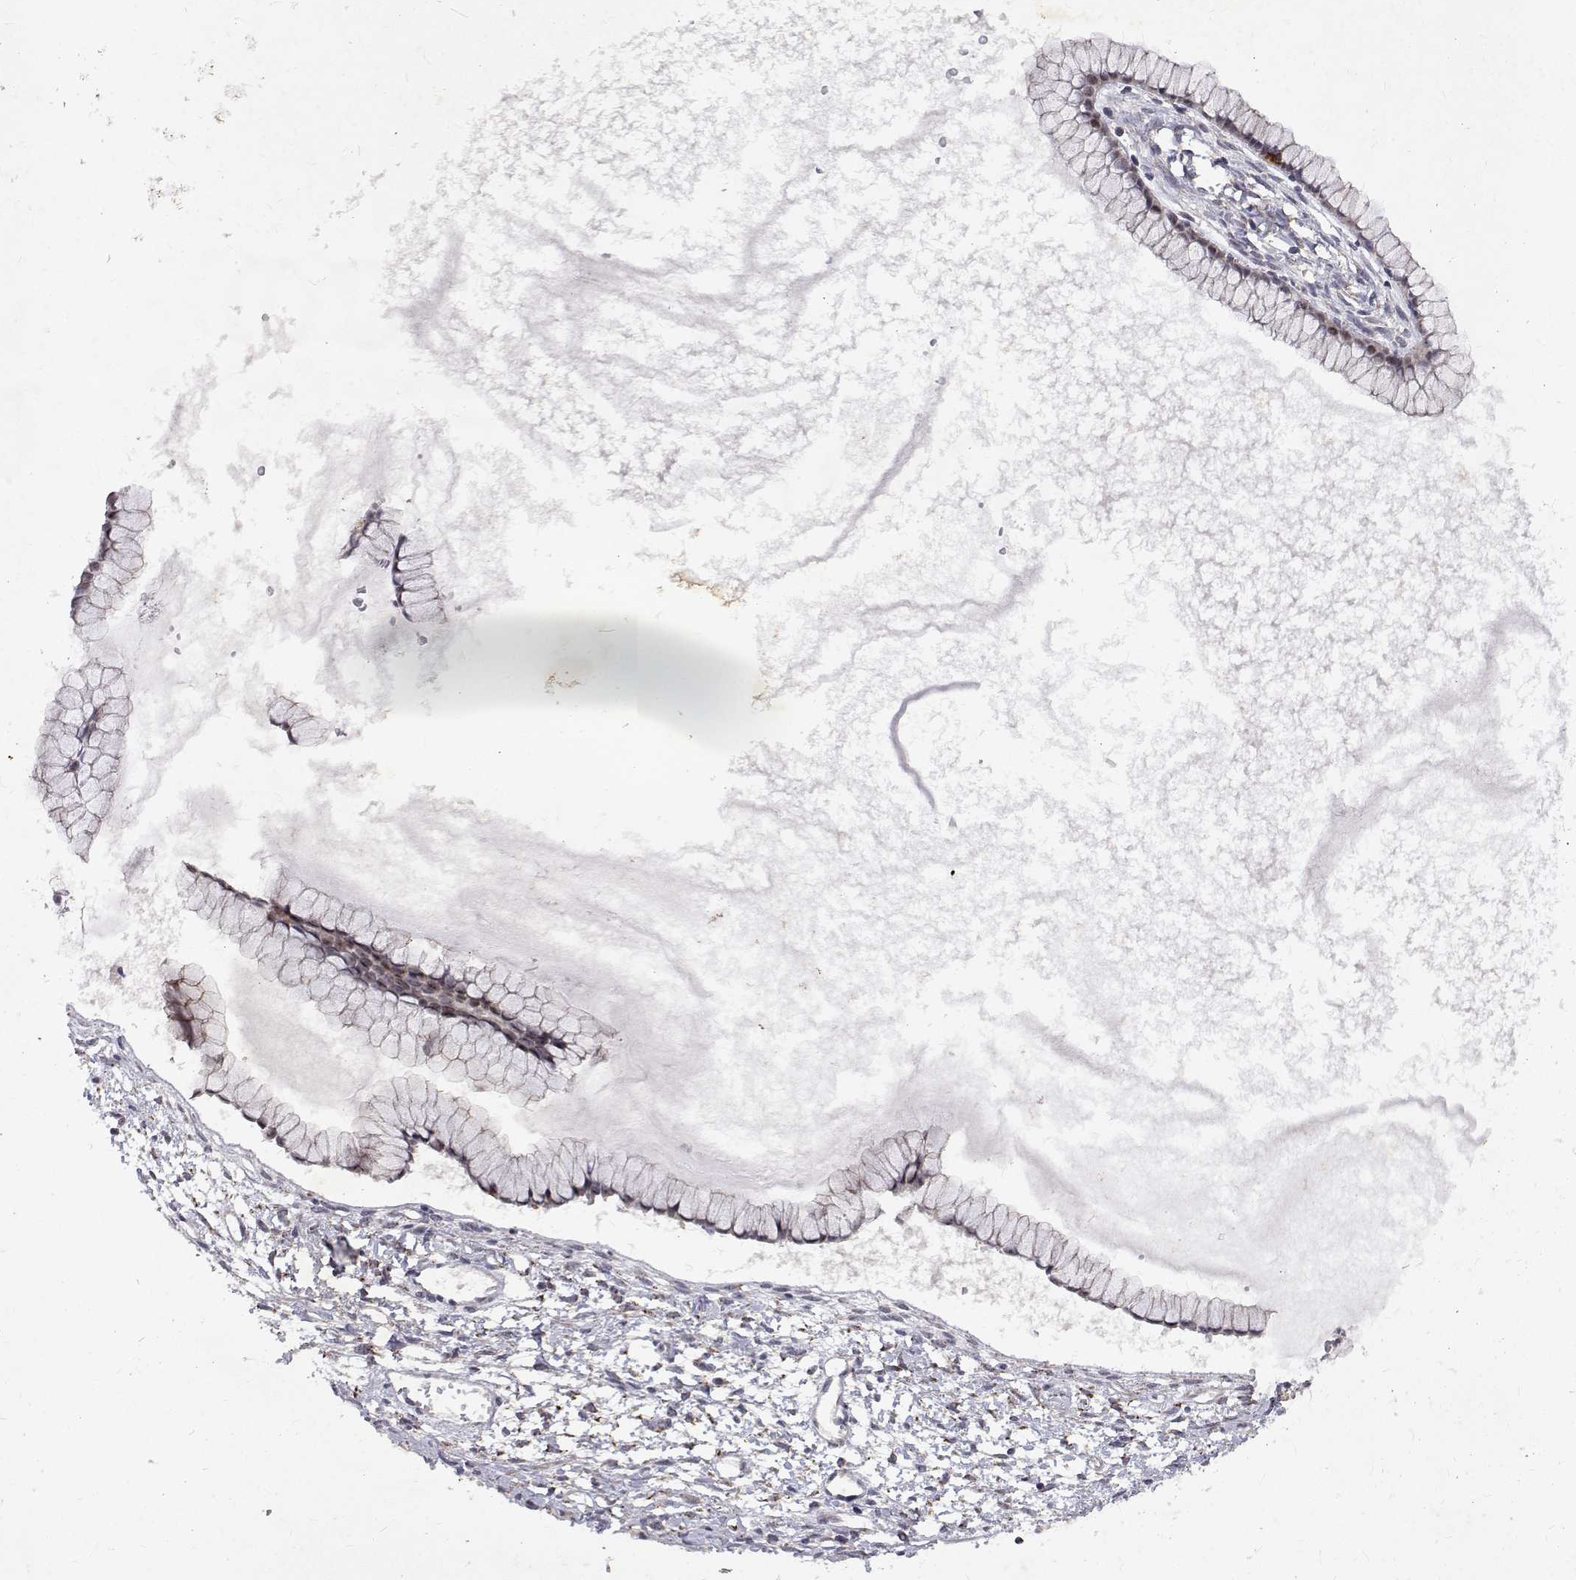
{"staining": {"intensity": "negative", "quantity": "none", "location": "none"}, "tissue": "ovarian cancer", "cell_type": "Tumor cells", "image_type": "cancer", "snomed": [{"axis": "morphology", "description": "Cystadenocarcinoma, mucinous, NOS"}, {"axis": "topography", "description": "Ovary"}], "caption": "Immunohistochemistry histopathology image of mucinous cystadenocarcinoma (ovarian) stained for a protein (brown), which displays no expression in tumor cells. The staining is performed using DAB brown chromogen with nuclei counter-stained in using hematoxylin.", "gene": "ALKBH8", "patient": {"sex": "female", "age": 41}}